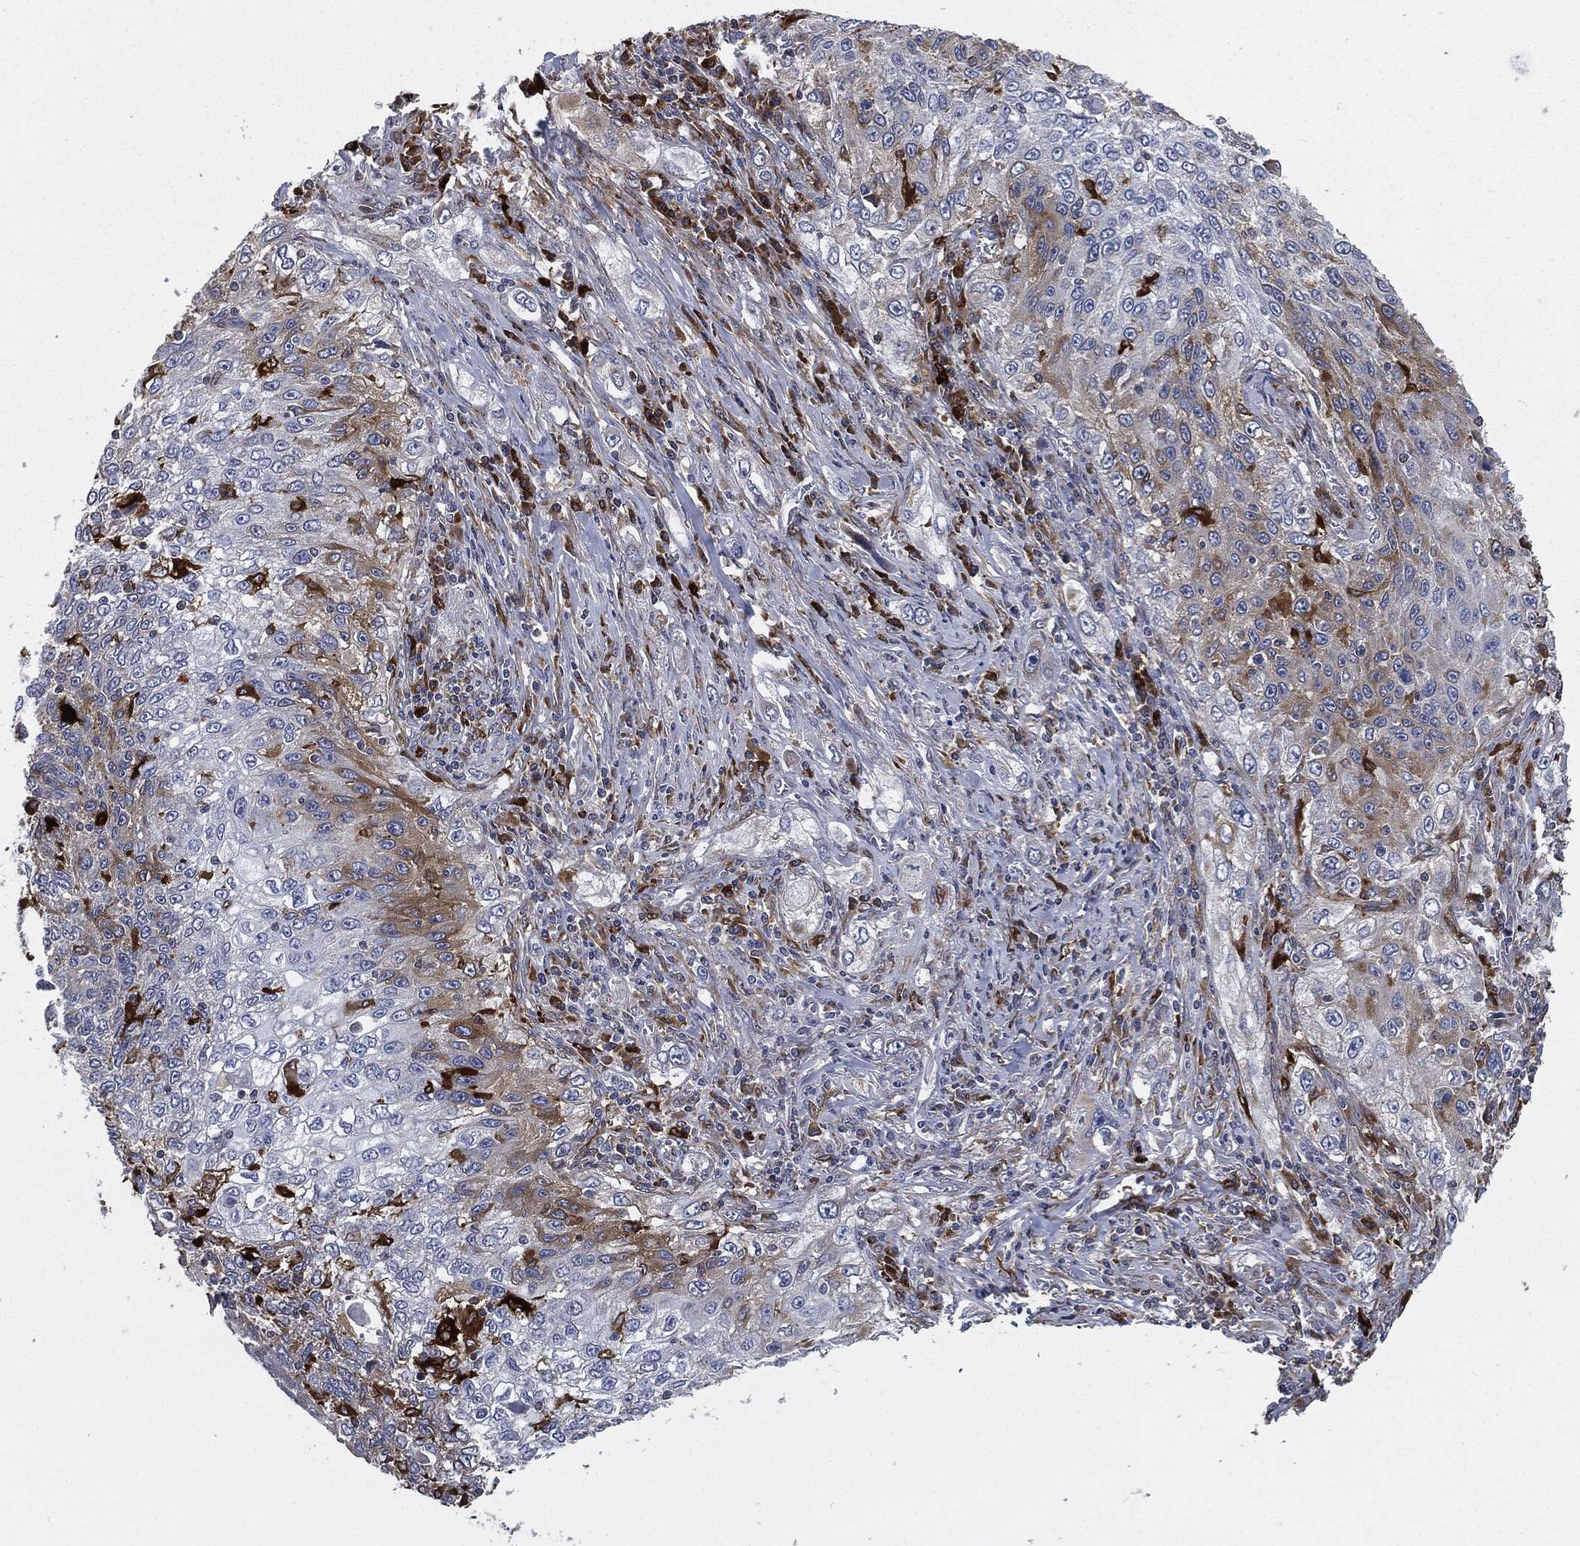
{"staining": {"intensity": "weak", "quantity": "25%-75%", "location": "cytoplasmic/membranous"}, "tissue": "lung cancer", "cell_type": "Tumor cells", "image_type": "cancer", "snomed": [{"axis": "morphology", "description": "Squamous cell carcinoma, NOS"}, {"axis": "topography", "description": "Lung"}], "caption": "Protein analysis of lung cancer tissue demonstrates weak cytoplasmic/membranous positivity in approximately 25%-75% of tumor cells.", "gene": "TMEM11", "patient": {"sex": "female", "age": 69}}